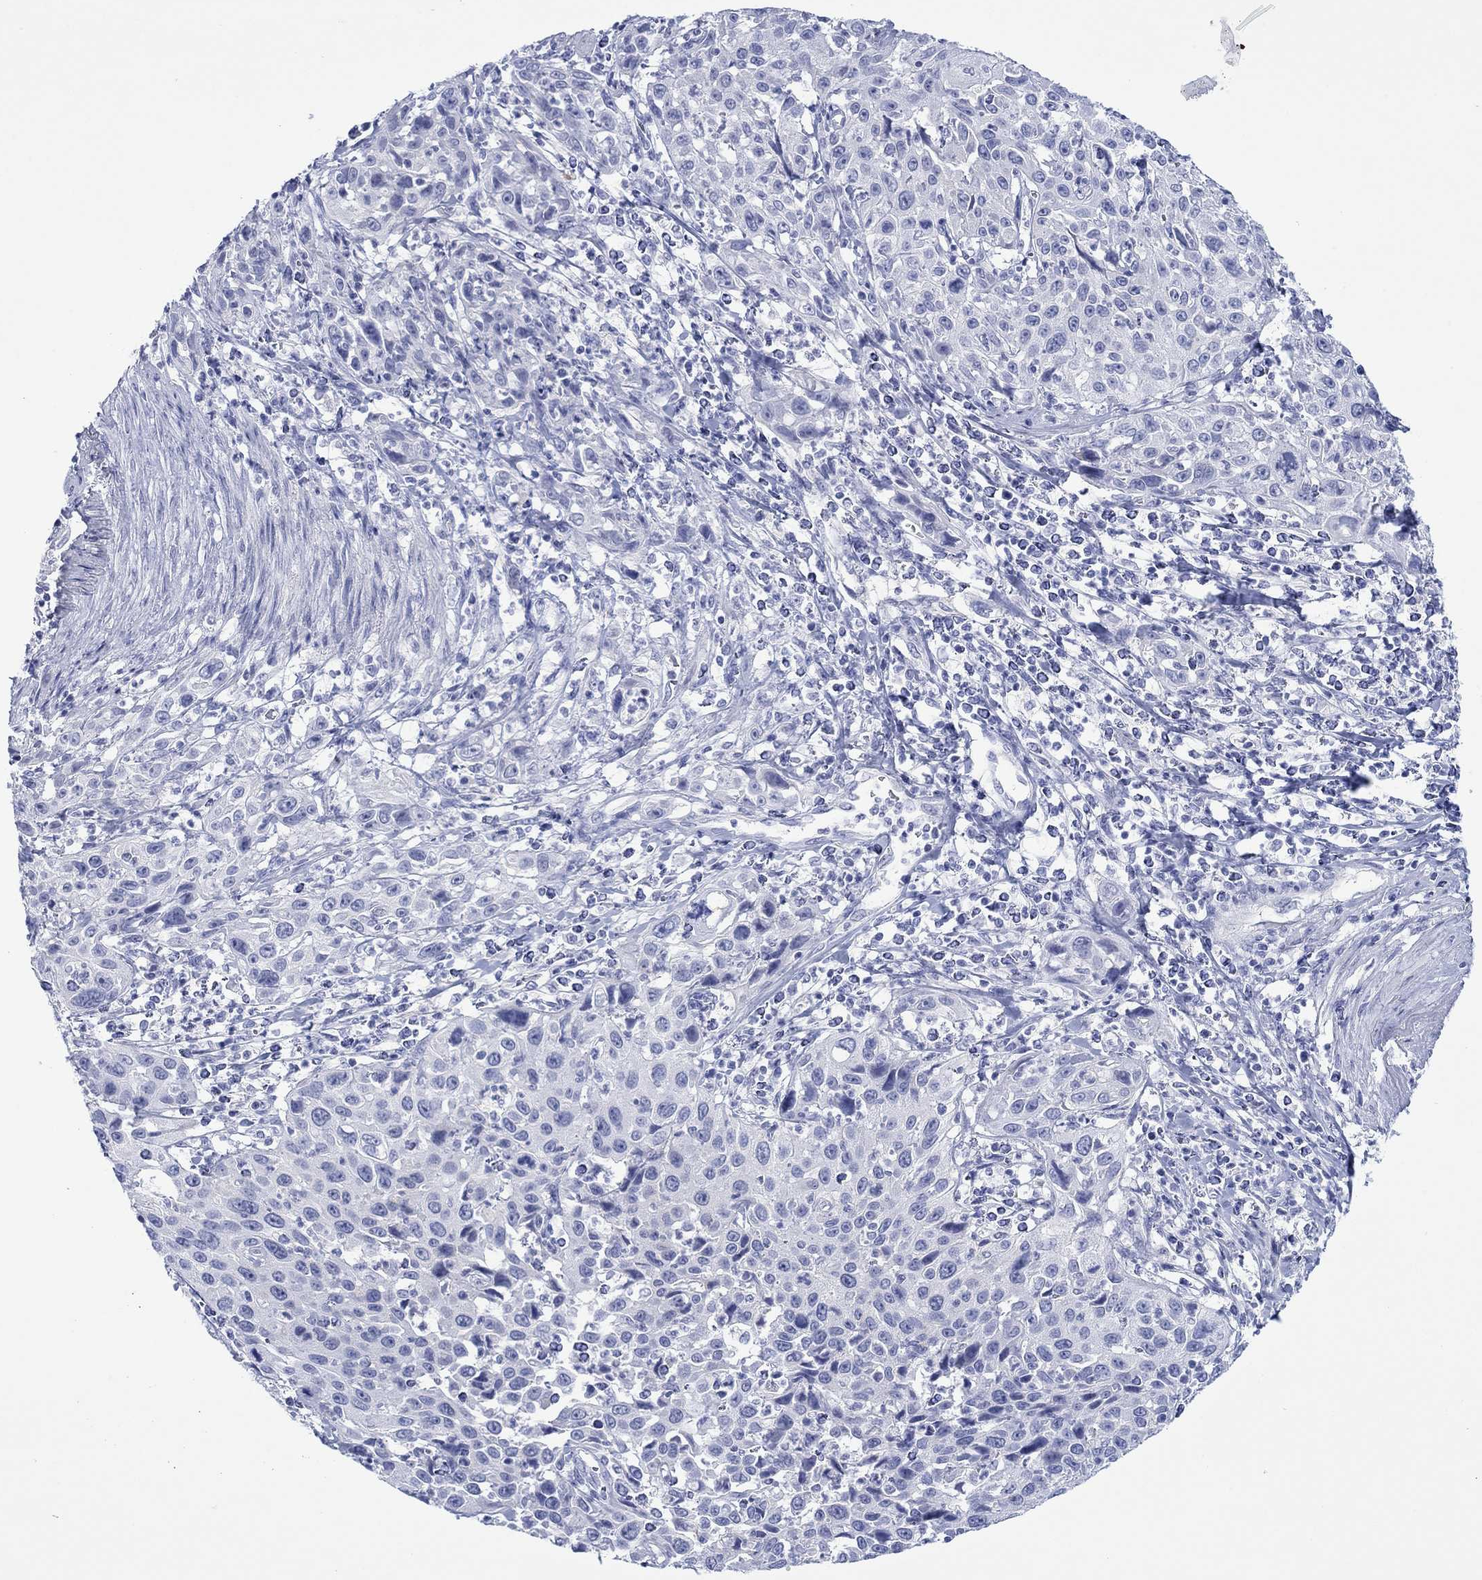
{"staining": {"intensity": "negative", "quantity": "none", "location": "none"}, "tissue": "cervical cancer", "cell_type": "Tumor cells", "image_type": "cancer", "snomed": [{"axis": "morphology", "description": "Squamous cell carcinoma, NOS"}, {"axis": "topography", "description": "Cervix"}], "caption": "DAB immunohistochemical staining of human cervical squamous cell carcinoma reveals no significant staining in tumor cells. Brightfield microscopy of immunohistochemistry (IHC) stained with DAB (brown) and hematoxylin (blue), captured at high magnification.", "gene": "MLANA", "patient": {"sex": "female", "age": 26}}